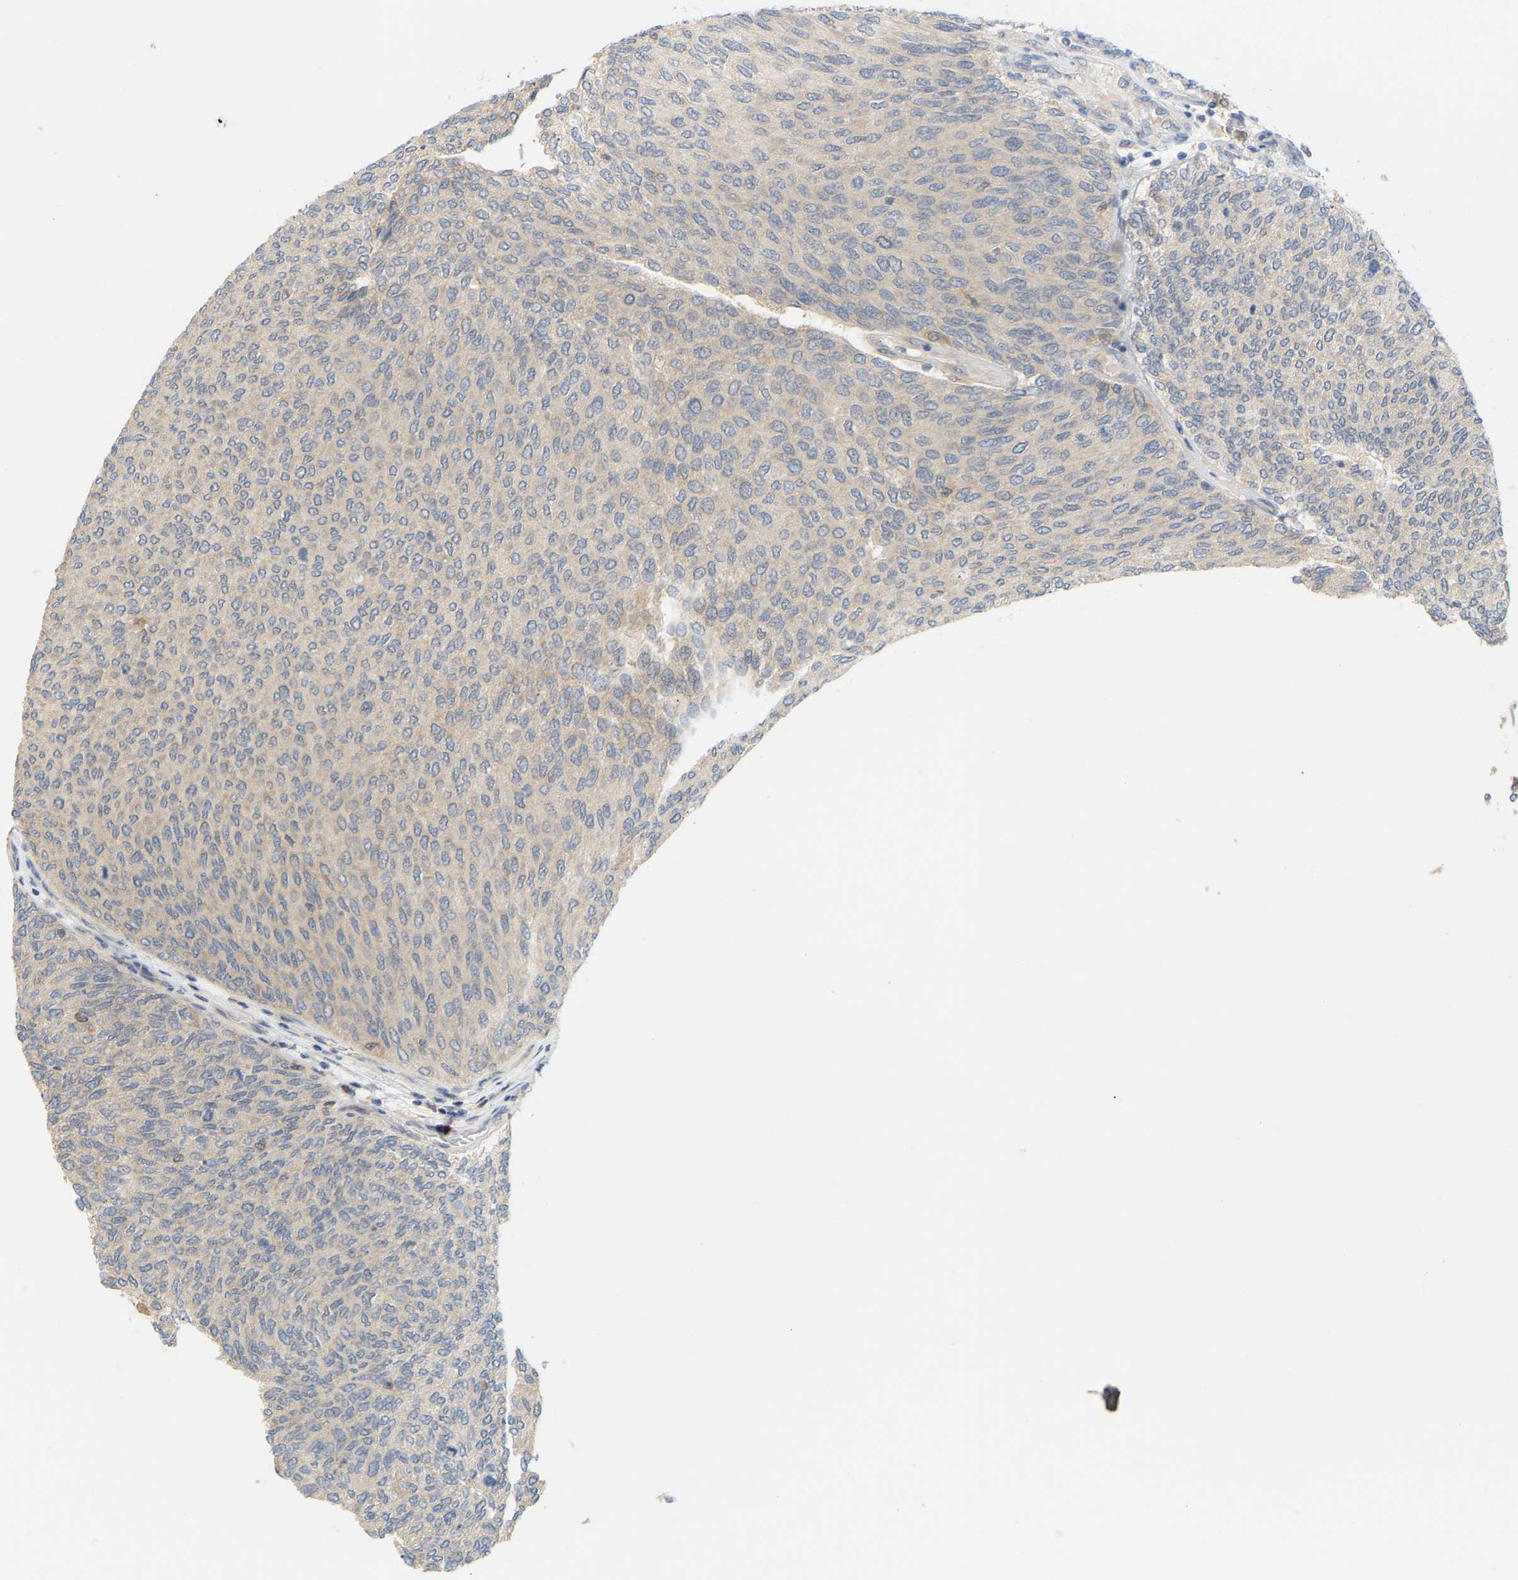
{"staining": {"intensity": "weak", "quantity": "<25%", "location": "cytoplasmic/membranous"}, "tissue": "urothelial cancer", "cell_type": "Tumor cells", "image_type": "cancer", "snomed": [{"axis": "morphology", "description": "Urothelial carcinoma, Low grade"}, {"axis": "topography", "description": "Urinary bladder"}], "caption": "Tumor cells show no significant protein positivity in urothelial cancer.", "gene": "TPMT", "patient": {"sex": "female", "age": 79}}